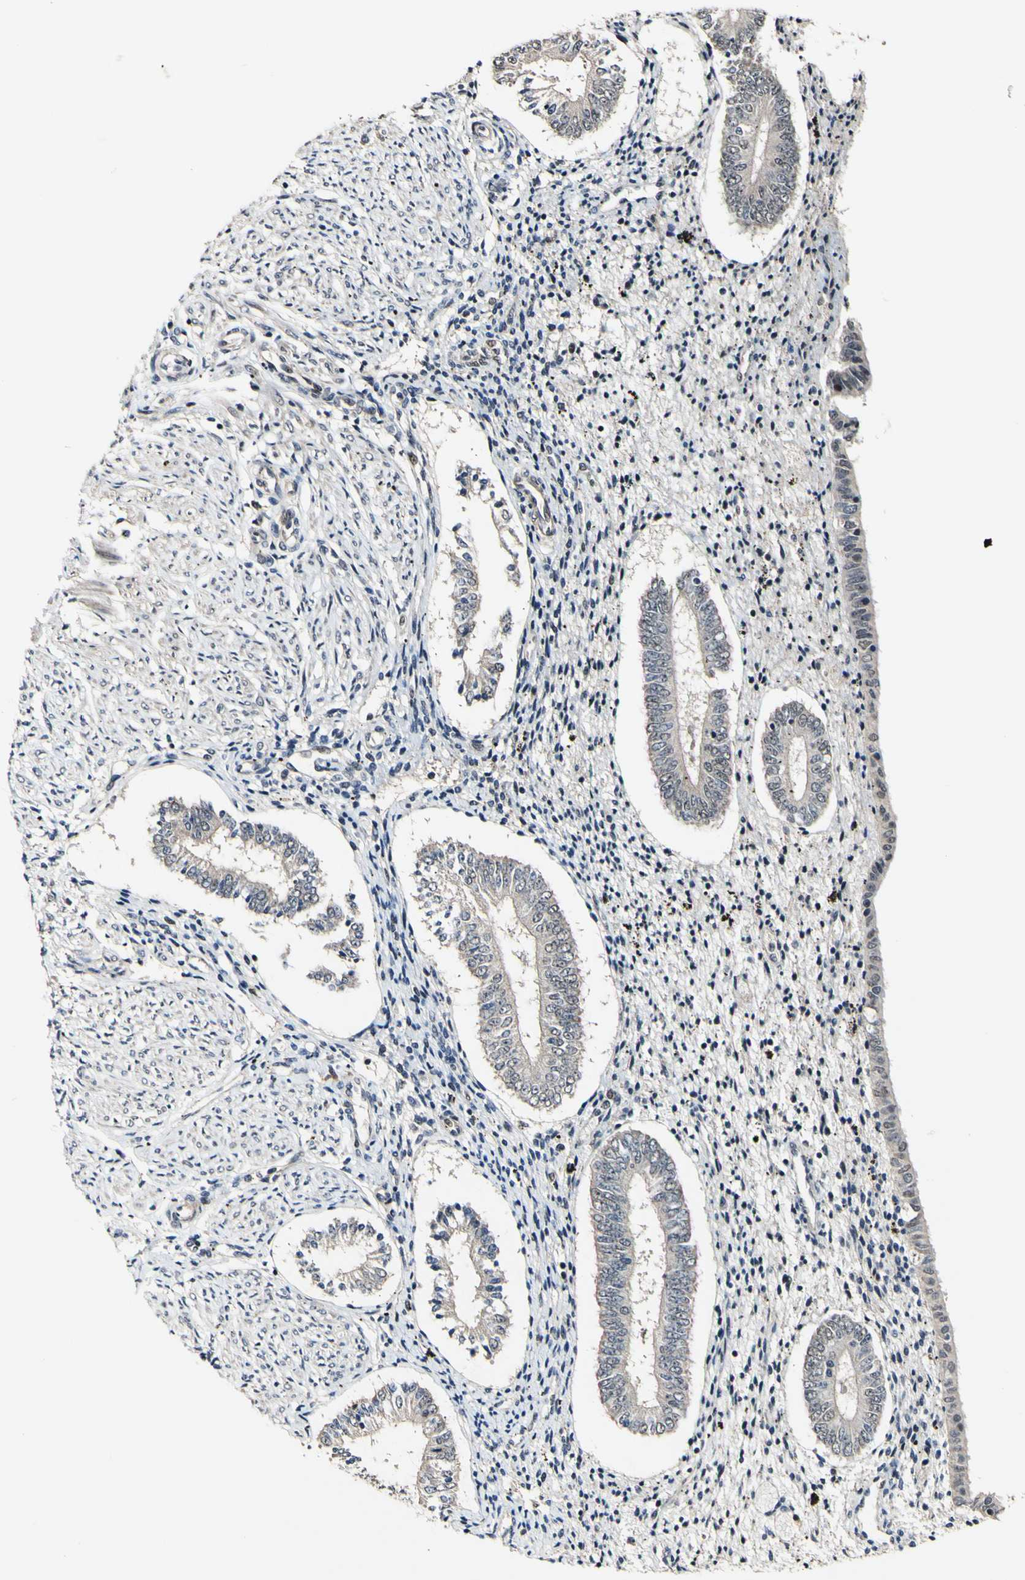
{"staining": {"intensity": "weak", "quantity": "25%-75%", "location": "cytoplasmic/membranous"}, "tissue": "endometrium", "cell_type": "Cells in endometrial stroma", "image_type": "normal", "snomed": [{"axis": "morphology", "description": "Normal tissue, NOS"}, {"axis": "topography", "description": "Endometrium"}], "caption": "Protein staining shows weak cytoplasmic/membranous staining in approximately 25%-75% of cells in endometrial stroma in unremarkable endometrium. Nuclei are stained in blue.", "gene": "POLR2F", "patient": {"sex": "female", "age": 42}}